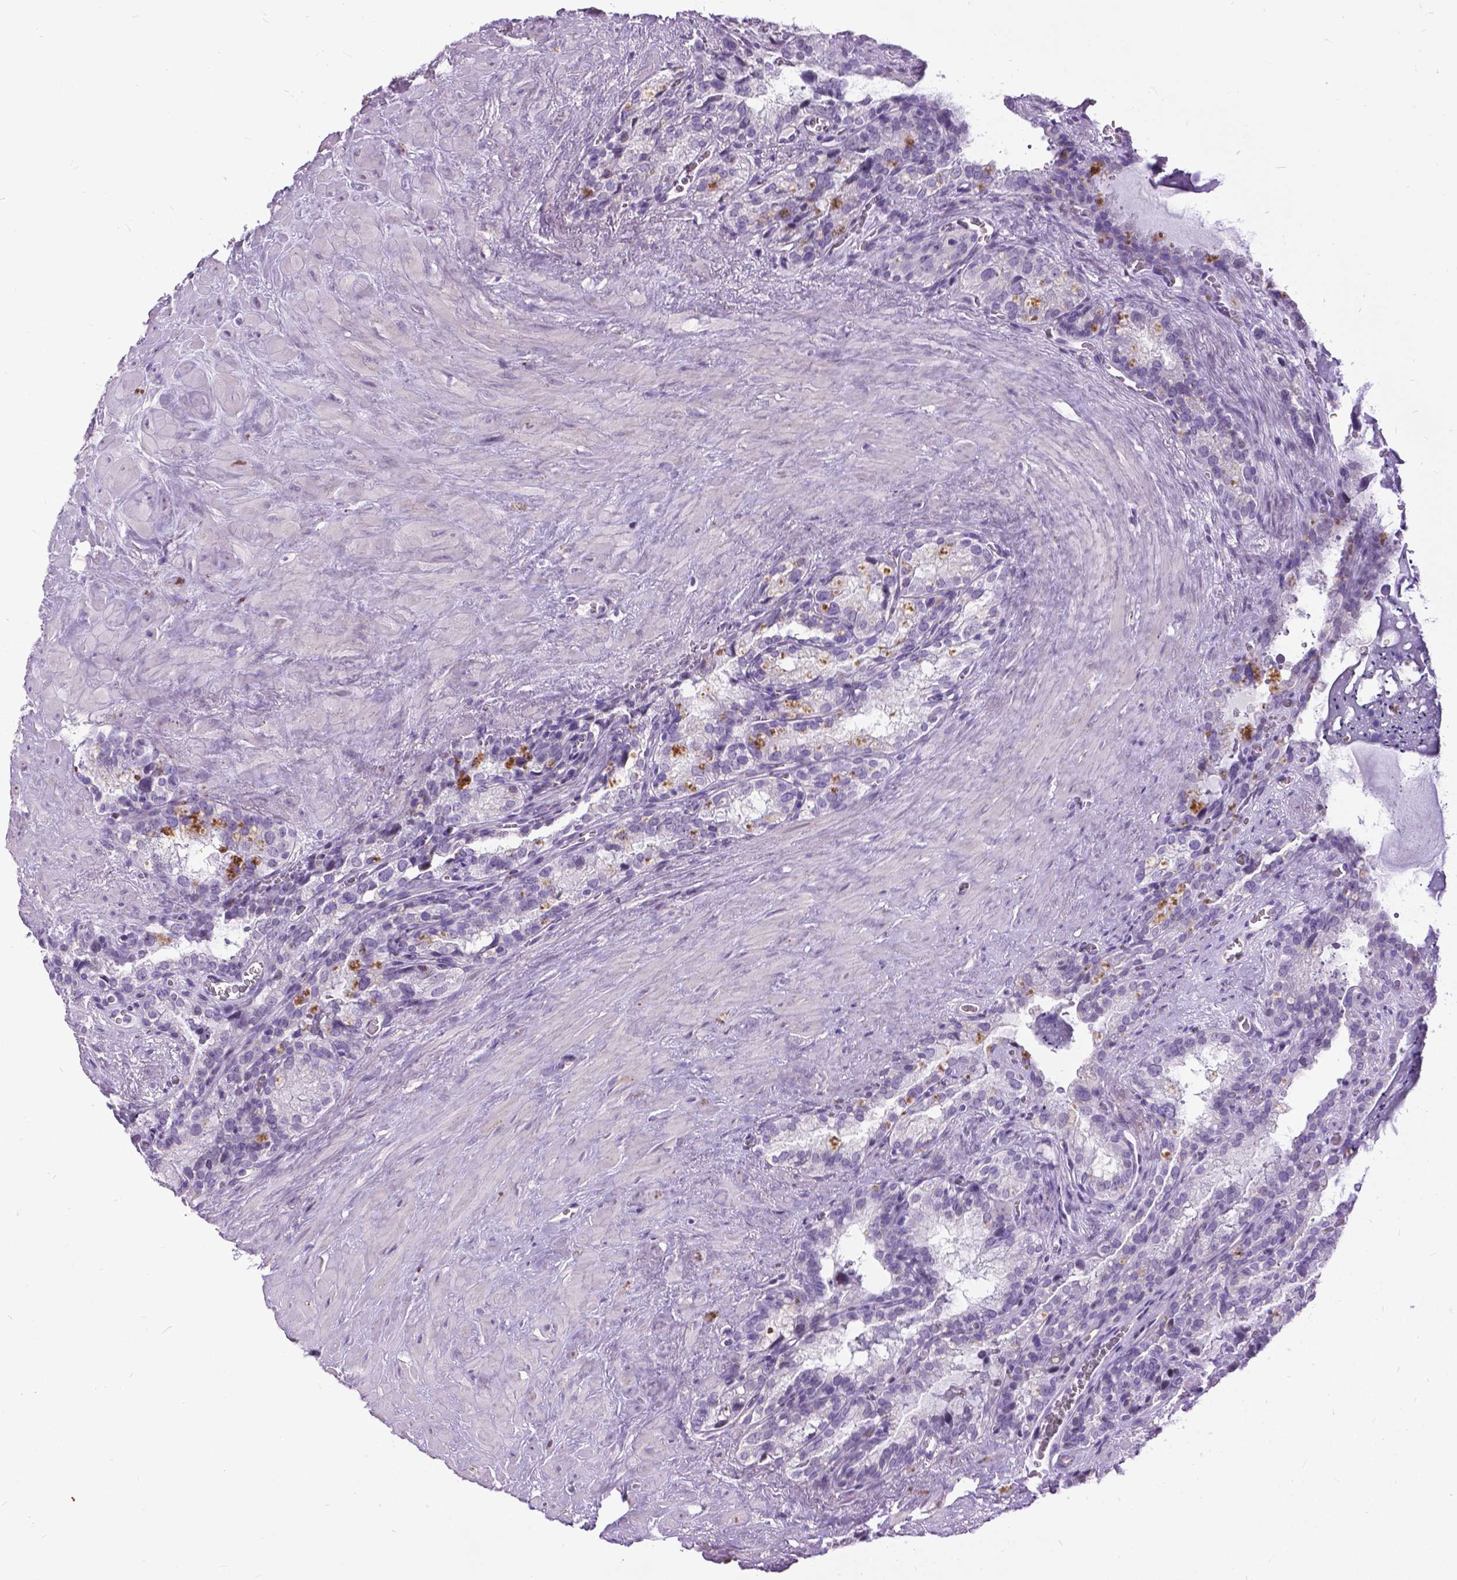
{"staining": {"intensity": "negative", "quantity": "none", "location": "none"}, "tissue": "seminal vesicle", "cell_type": "Glandular cells", "image_type": "normal", "snomed": [{"axis": "morphology", "description": "Normal tissue, NOS"}, {"axis": "topography", "description": "Prostate"}, {"axis": "topography", "description": "Seminal veicle"}], "caption": "This is an immunohistochemistry (IHC) photomicrograph of benign seminal vesicle. There is no staining in glandular cells.", "gene": "PROB1", "patient": {"sex": "male", "age": 71}}